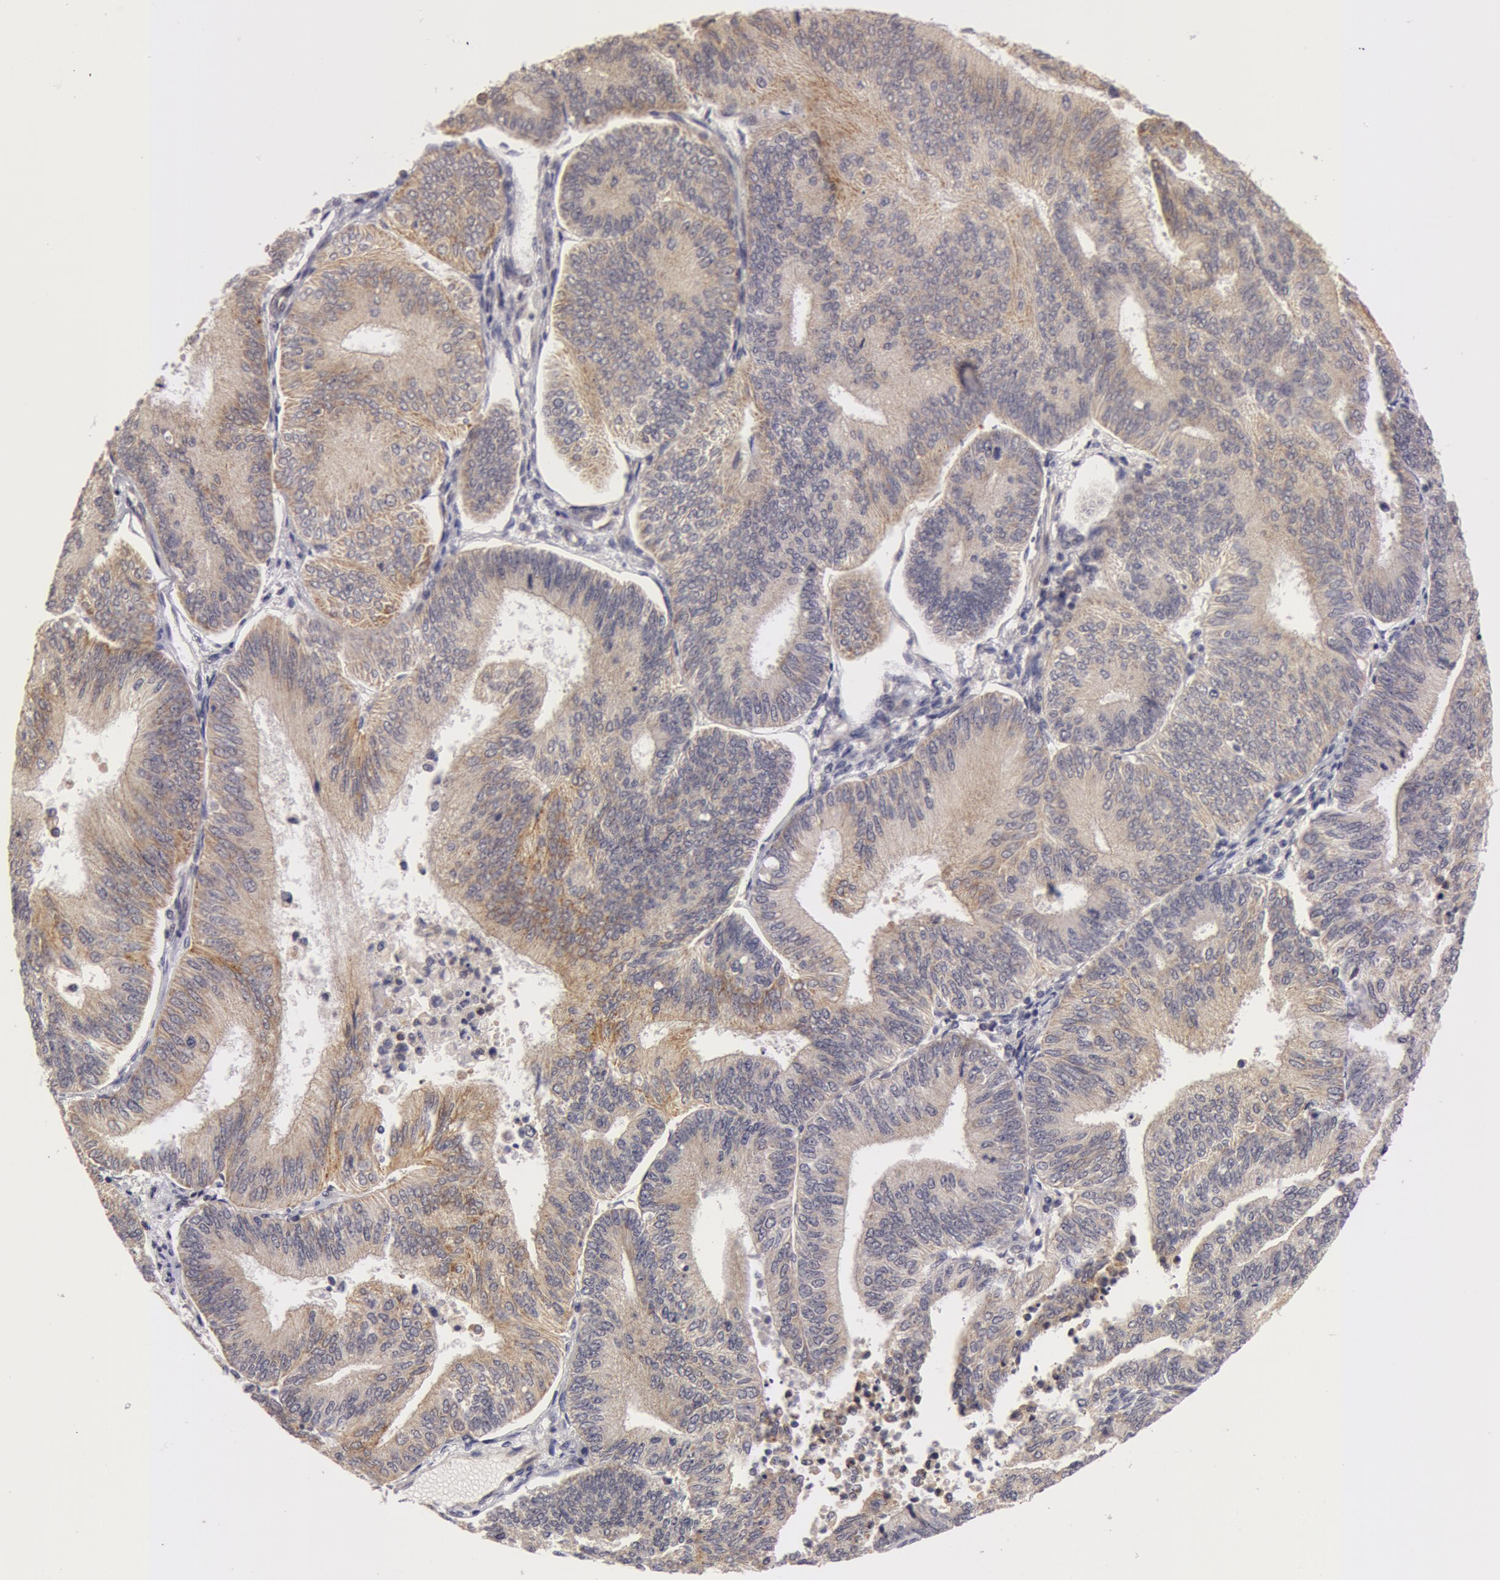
{"staining": {"intensity": "moderate", "quantity": "<25%", "location": "cytoplasmic/membranous"}, "tissue": "endometrial cancer", "cell_type": "Tumor cells", "image_type": "cancer", "snomed": [{"axis": "morphology", "description": "Adenocarcinoma, NOS"}, {"axis": "topography", "description": "Endometrium"}], "caption": "Endometrial cancer stained with a protein marker shows moderate staining in tumor cells.", "gene": "SYTL4", "patient": {"sex": "female", "age": 55}}